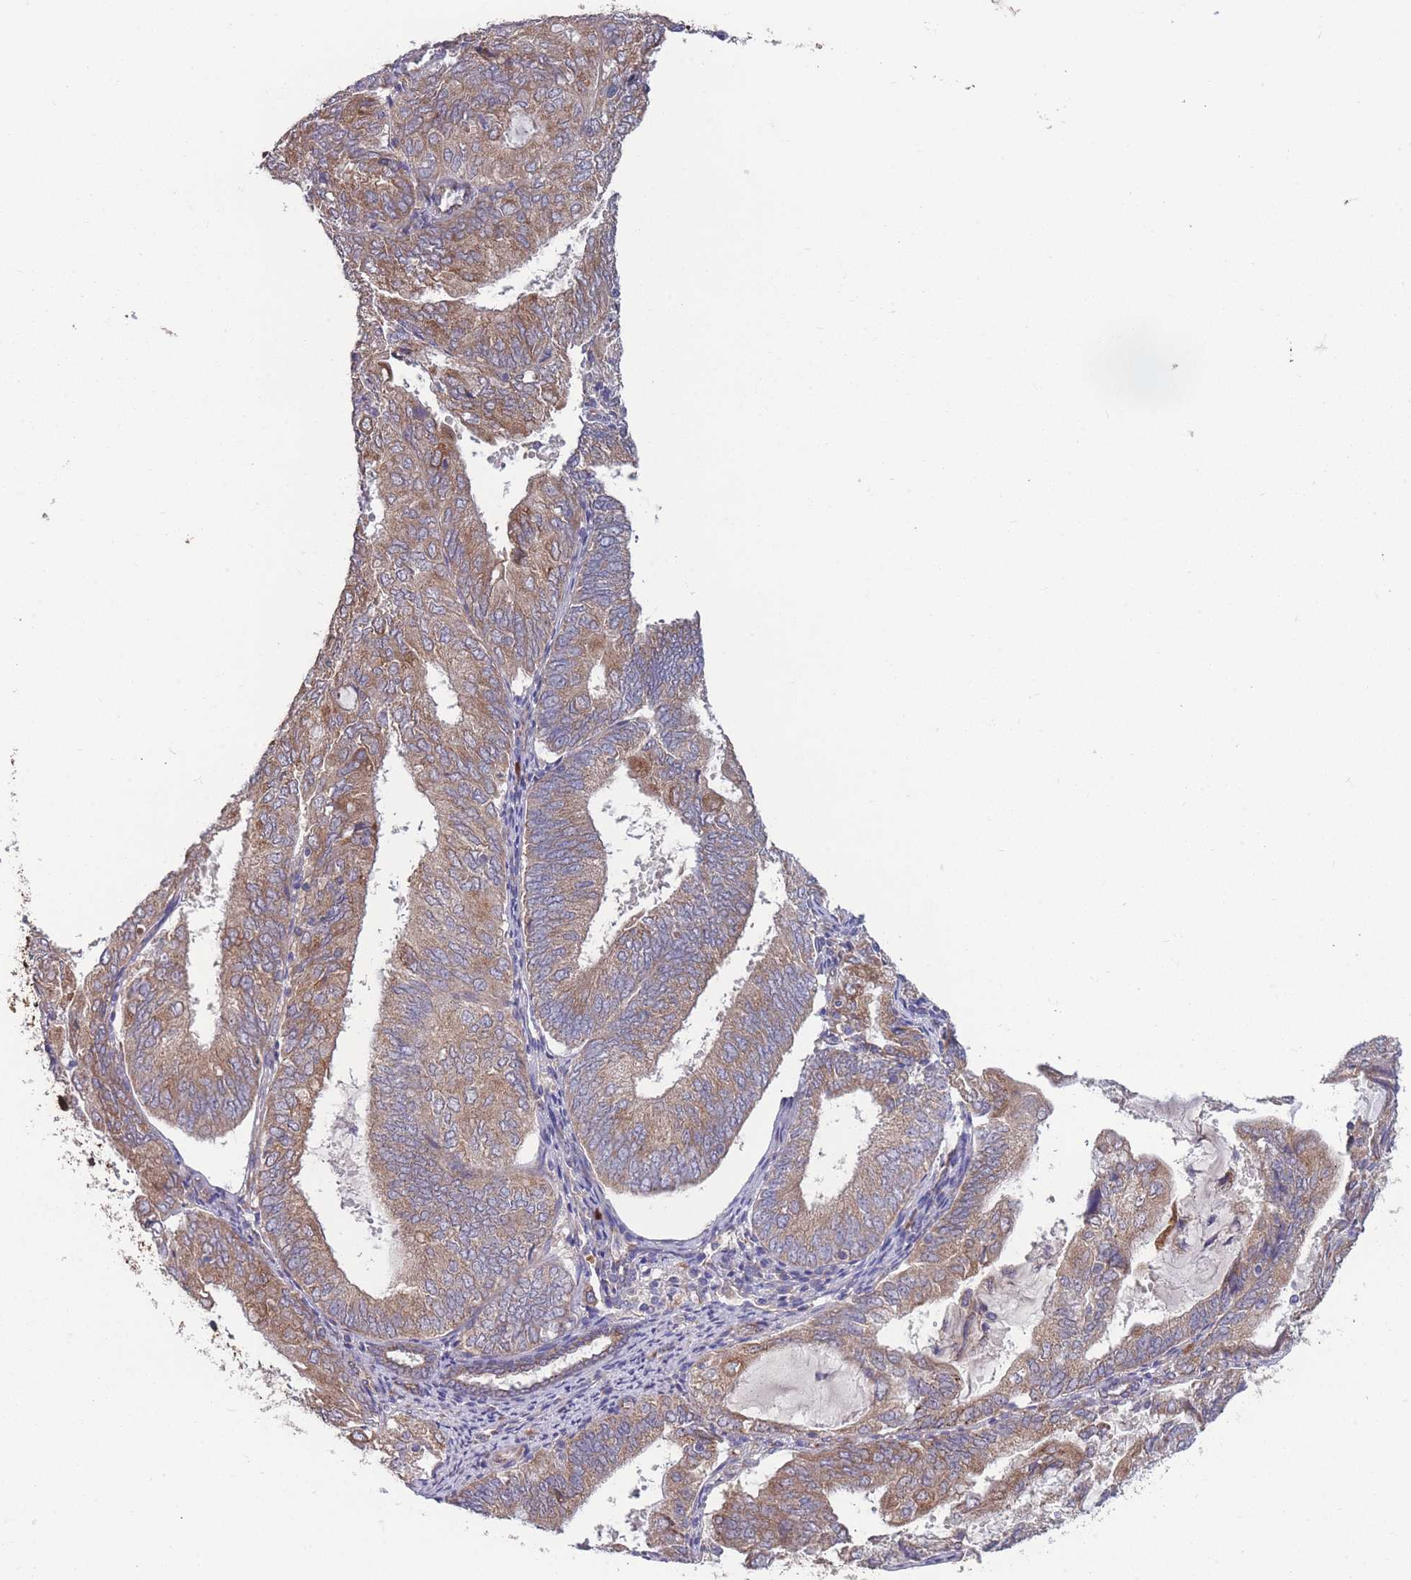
{"staining": {"intensity": "moderate", "quantity": ">75%", "location": "cytoplasmic/membranous"}, "tissue": "endometrial cancer", "cell_type": "Tumor cells", "image_type": "cancer", "snomed": [{"axis": "morphology", "description": "Adenocarcinoma, NOS"}, {"axis": "topography", "description": "Endometrium"}], "caption": "Immunohistochemistry photomicrograph of neoplastic tissue: endometrial cancer stained using IHC exhibits medium levels of moderate protein expression localized specifically in the cytoplasmic/membranous of tumor cells, appearing as a cytoplasmic/membranous brown color.", "gene": "STIM2", "patient": {"sex": "female", "age": 81}}